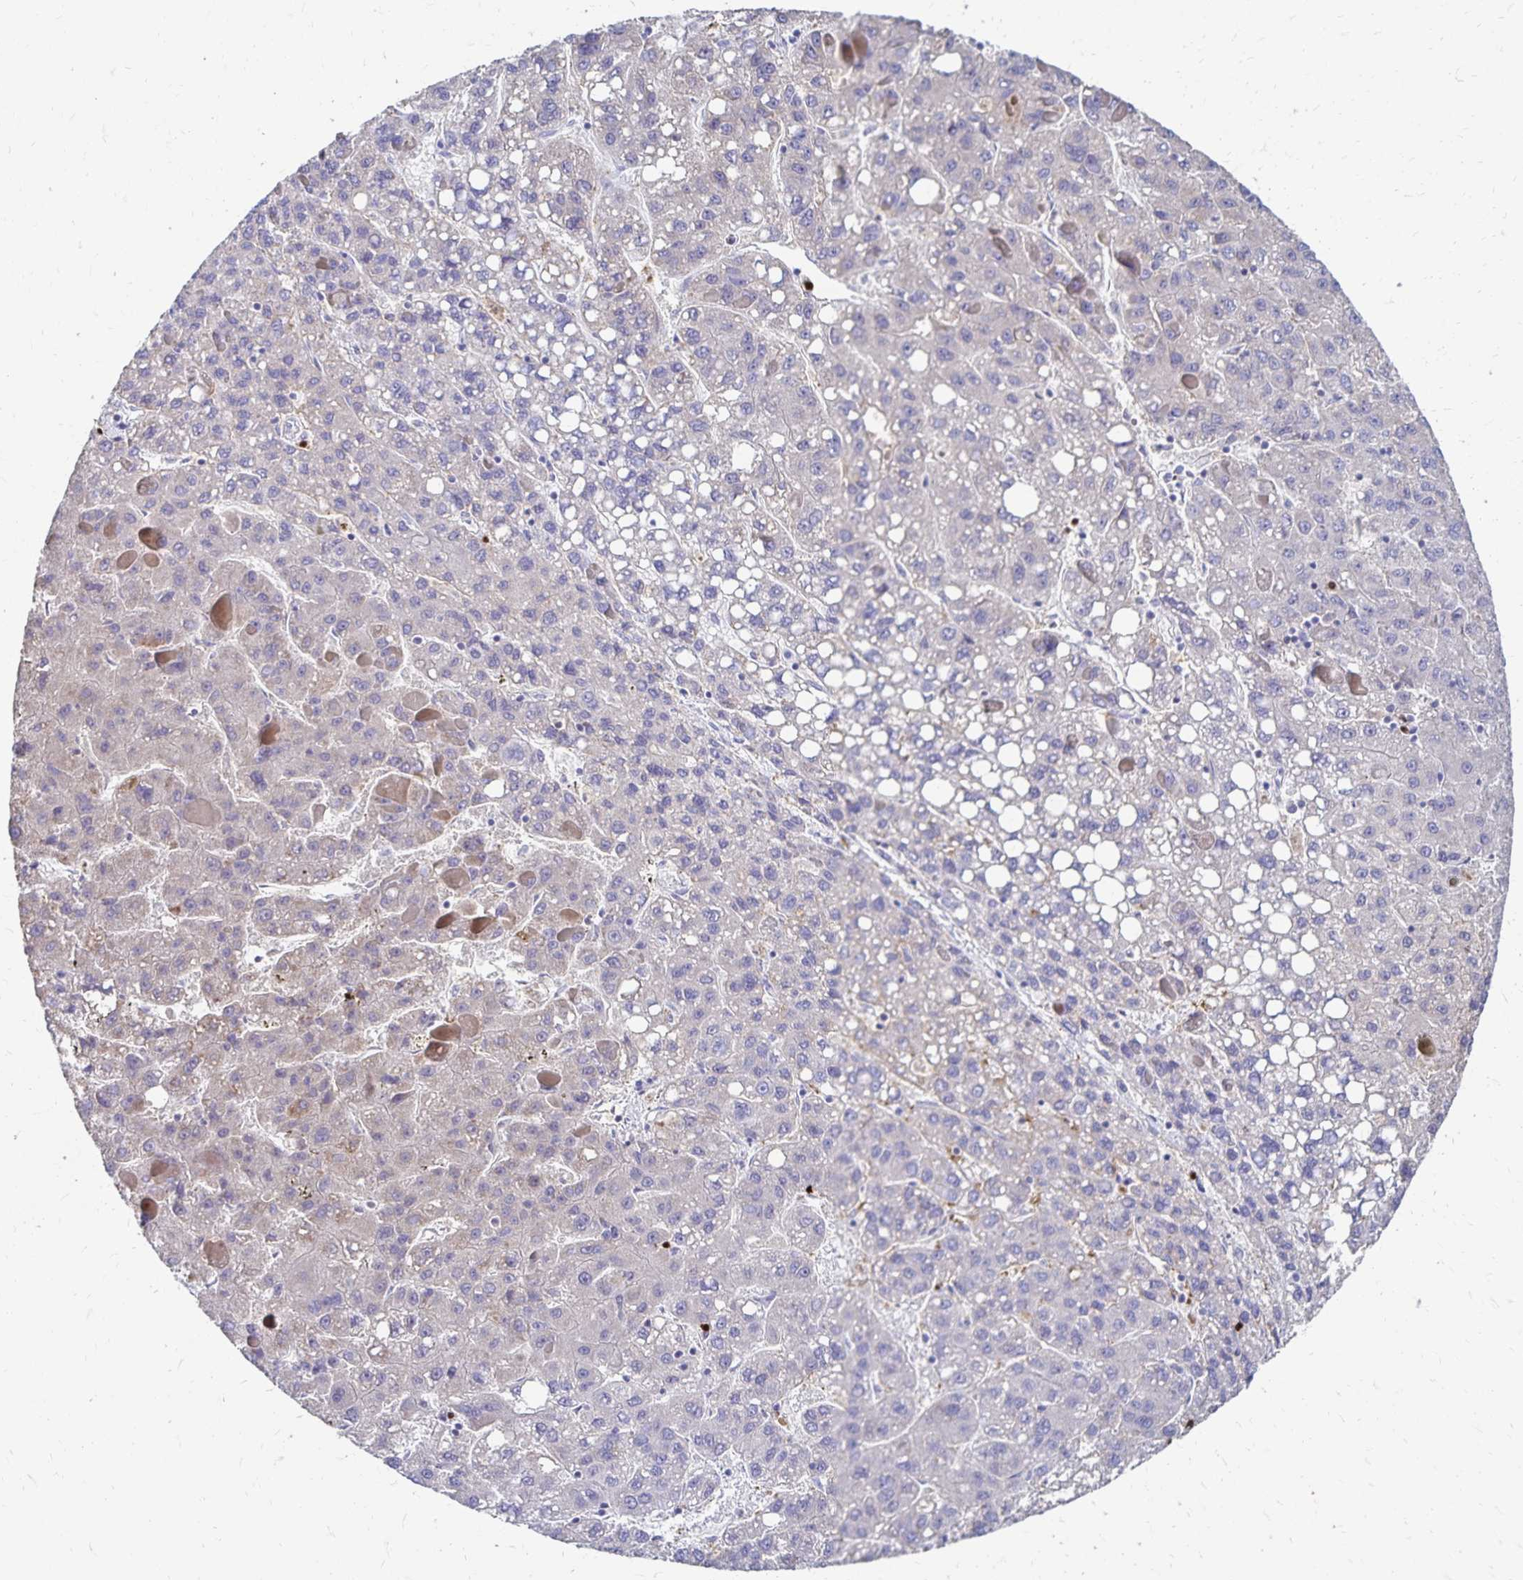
{"staining": {"intensity": "negative", "quantity": "none", "location": "none"}, "tissue": "liver cancer", "cell_type": "Tumor cells", "image_type": "cancer", "snomed": [{"axis": "morphology", "description": "Carcinoma, Hepatocellular, NOS"}, {"axis": "topography", "description": "Liver"}], "caption": "Liver cancer (hepatocellular carcinoma) was stained to show a protein in brown. There is no significant expression in tumor cells.", "gene": "PAX5", "patient": {"sex": "female", "age": 82}}